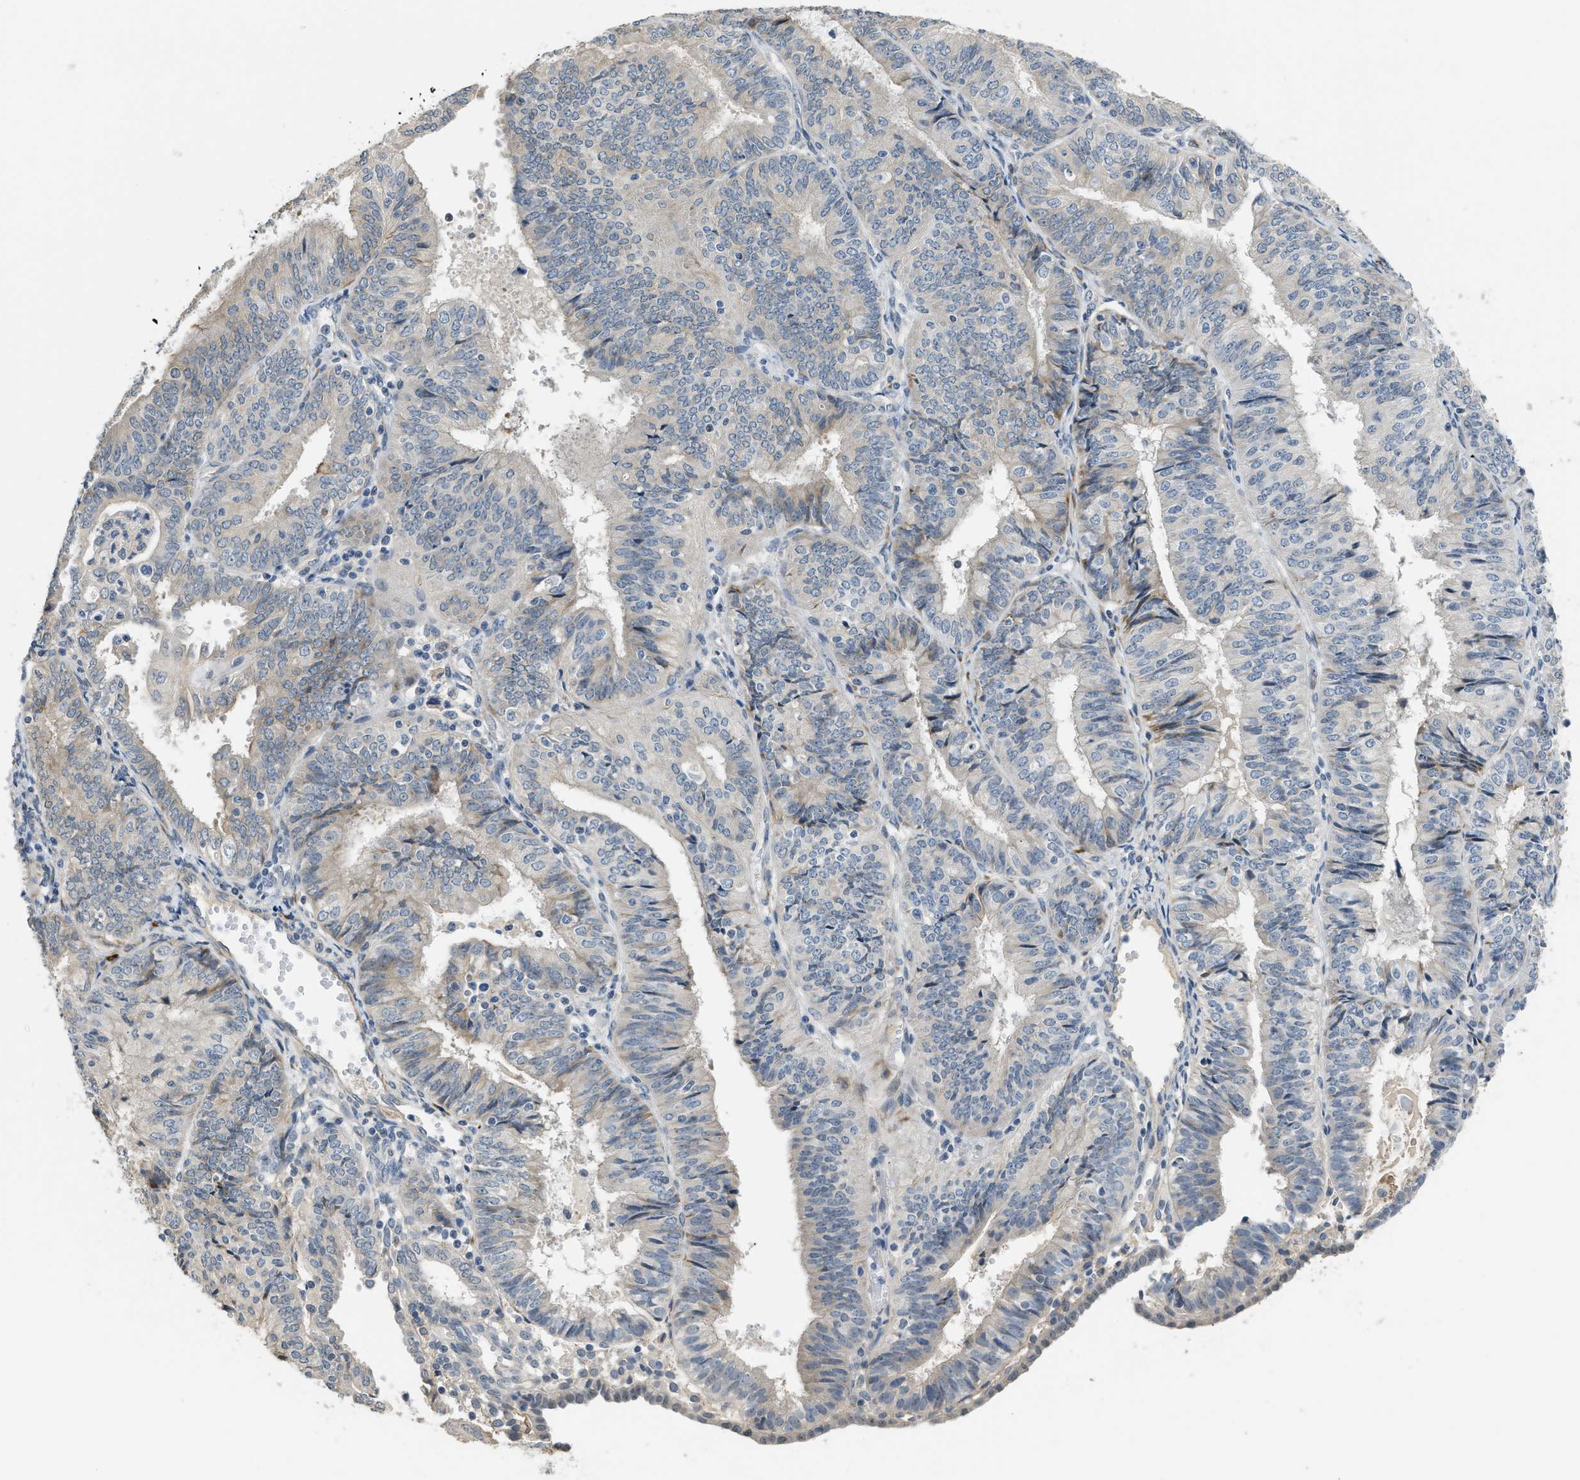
{"staining": {"intensity": "weak", "quantity": "<25%", "location": "cytoplasmic/membranous"}, "tissue": "endometrial cancer", "cell_type": "Tumor cells", "image_type": "cancer", "snomed": [{"axis": "morphology", "description": "Adenocarcinoma, NOS"}, {"axis": "topography", "description": "Endometrium"}], "caption": "Tumor cells show no significant protein staining in endometrial adenocarcinoma. (DAB immunohistochemistry (IHC) with hematoxylin counter stain).", "gene": "TMEM154", "patient": {"sex": "female", "age": 58}}